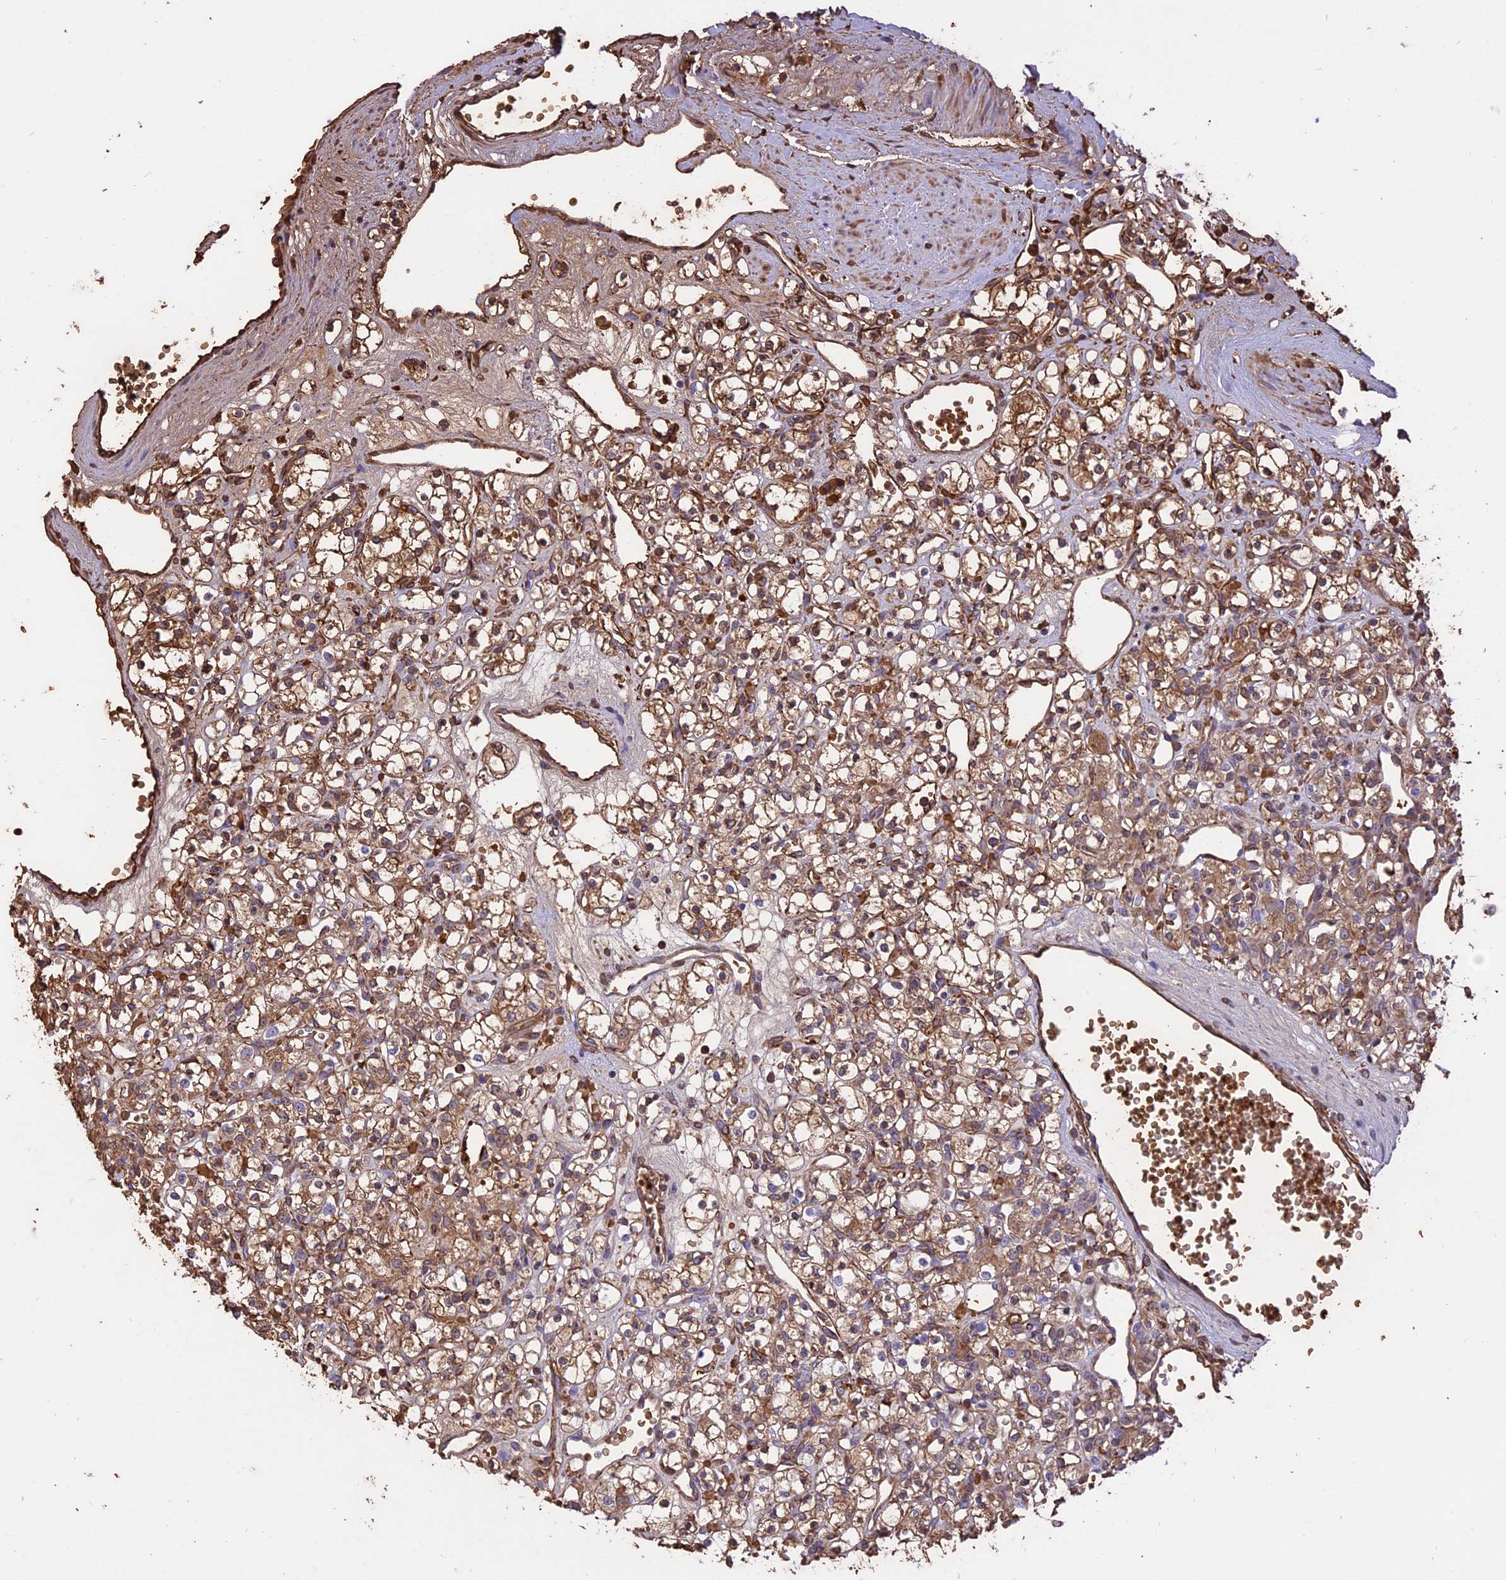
{"staining": {"intensity": "moderate", "quantity": ">75%", "location": "cytoplasmic/membranous"}, "tissue": "renal cancer", "cell_type": "Tumor cells", "image_type": "cancer", "snomed": [{"axis": "morphology", "description": "Adenocarcinoma, NOS"}, {"axis": "topography", "description": "Kidney"}], "caption": "Renal cancer (adenocarcinoma) stained for a protein (brown) reveals moderate cytoplasmic/membranous positive positivity in about >75% of tumor cells.", "gene": "TTC4", "patient": {"sex": "female", "age": 59}}